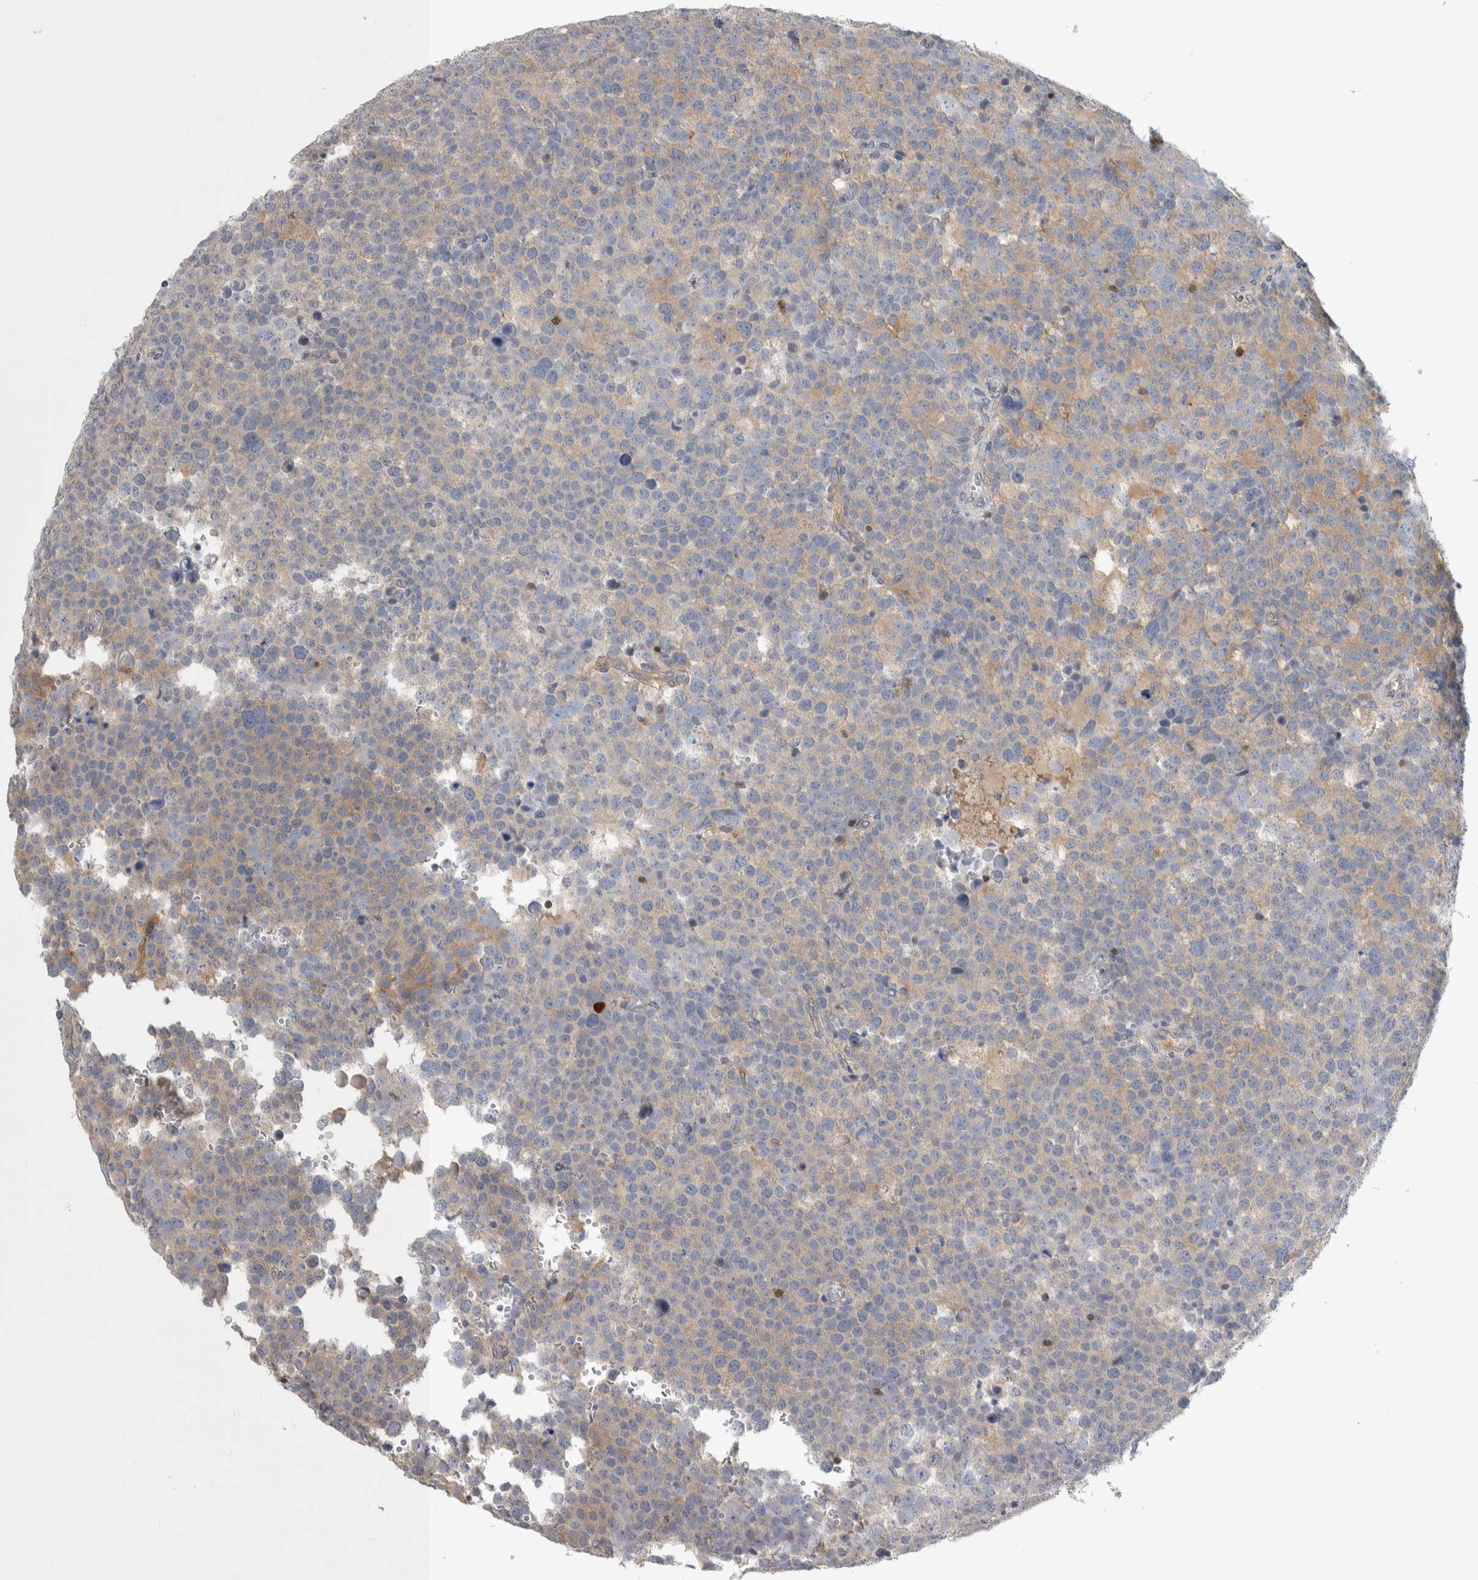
{"staining": {"intensity": "weak", "quantity": "25%-75%", "location": "cytoplasmic/membranous"}, "tissue": "testis cancer", "cell_type": "Tumor cells", "image_type": "cancer", "snomed": [{"axis": "morphology", "description": "Seminoma, NOS"}, {"axis": "topography", "description": "Testis"}], "caption": "This histopathology image reveals testis cancer (seminoma) stained with immunohistochemistry (IHC) to label a protein in brown. The cytoplasmic/membranous of tumor cells show weak positivity for the protein. Nuclei are counter-stained blue.", "gene": "NFKB2", "patient": {"sex": "male", "age": 71}}